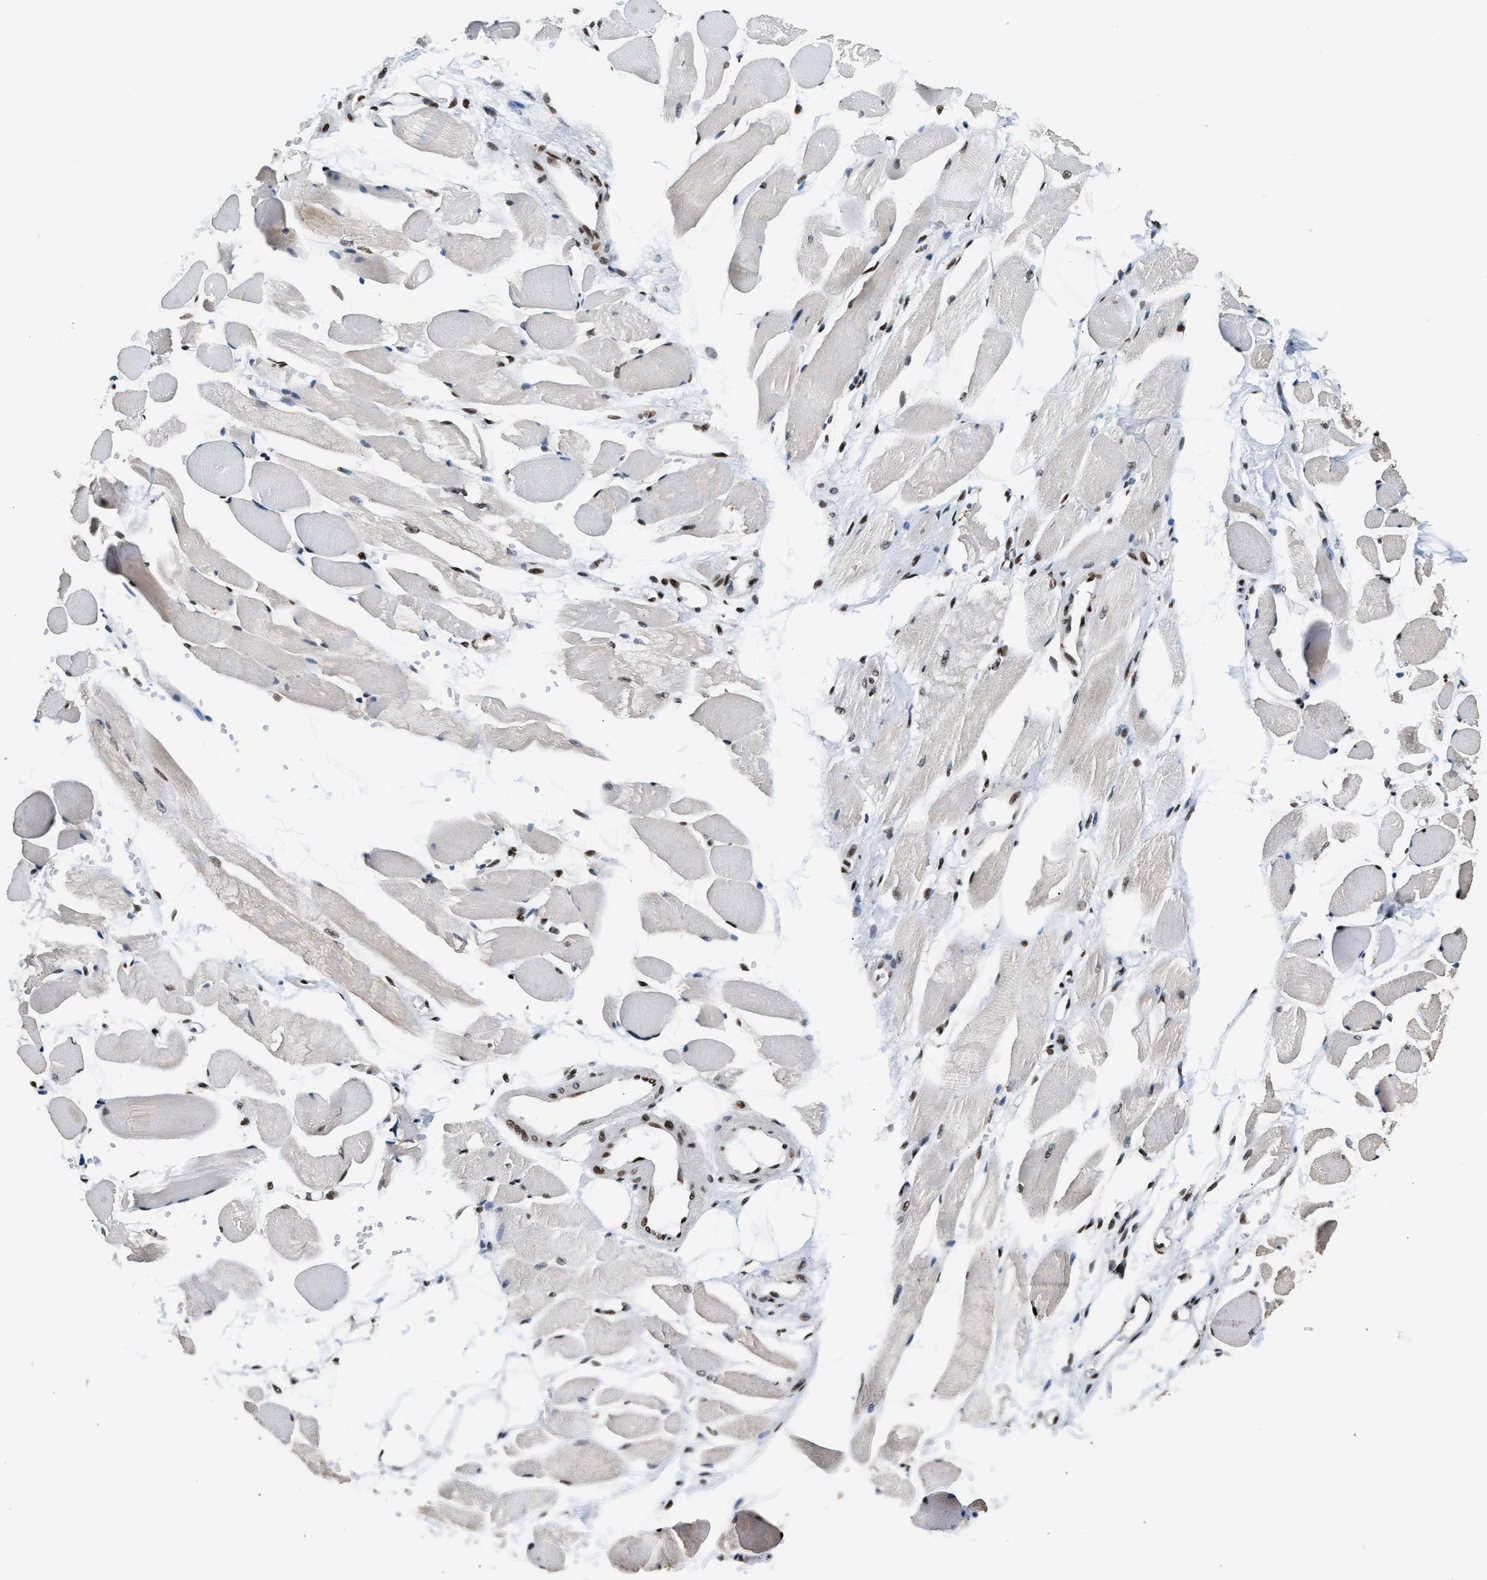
{"staining": {"intensity": "strong", "quantity": ">75%", "location": "cytoplasmic/membranous,nuclear"}, "tissue": "skeletal muscle", "cell_type": "Myocytes", "image_type": "normal", "snomed": [{"axis": "morphology", "description": "Normal tissue, NOS"}, {"axis": "topography", "description": "Skeletal muscle"}, {"axis": "topography", "description": "Peripheral nerve tissue"}], "caption": "Strong cytoplasmic/membranous,nuclear protein staining is seen in about >75% of myocytes in skeletal muscle. (DAB (3,3'-diaminobenzidine) IHC with brightfield microscopy, high magnification).", "gene": "RAD21", "patient": {"sex": "female", "age": 84}}